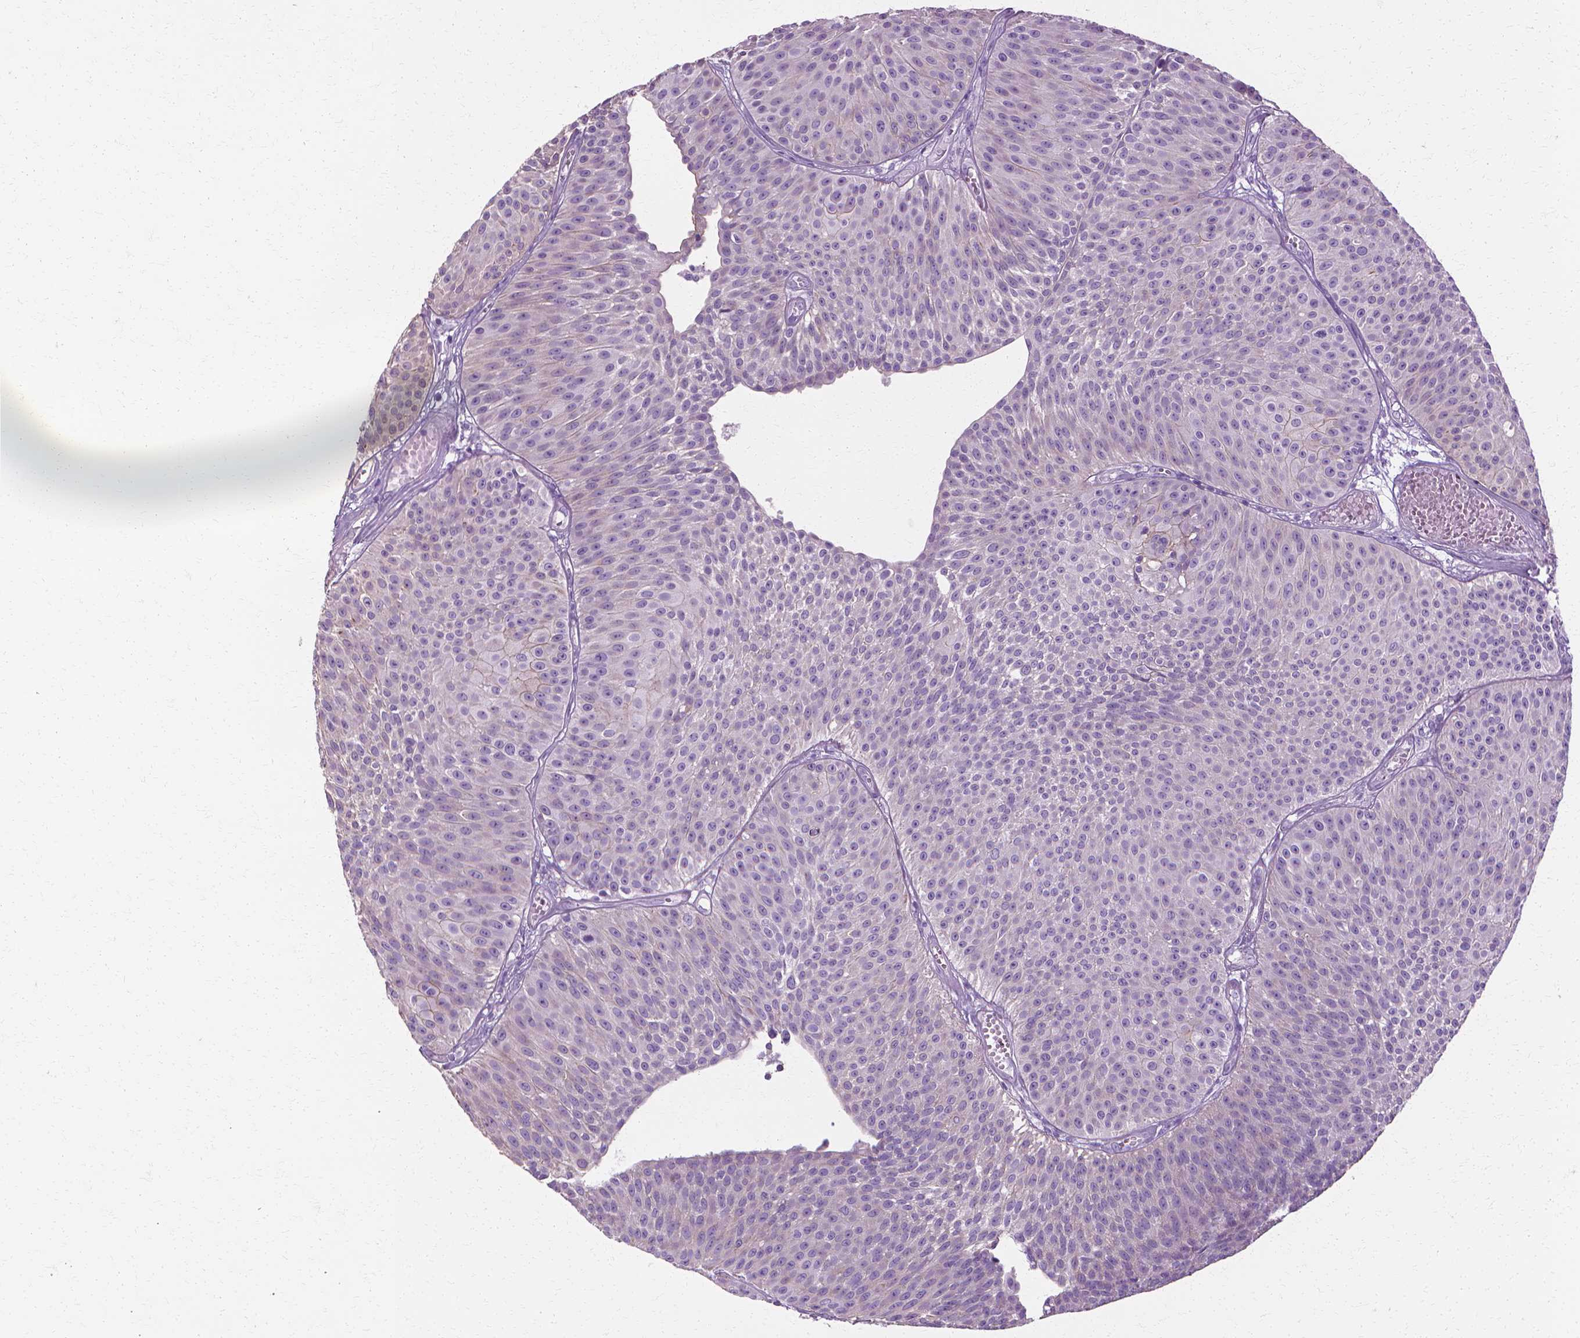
{"staining": {"intensity": "negative", "quantity": "none", "location": "none"}, "tissue": "urothelial cancer", "cell_type": "Tumor cells", "image_type": "cancer", "snomed": [{"axis": "morphology", "description": "Urothelial carcinoma, Low grade"}, {"axis": "topography", "description": "Urinary bladder"}], "caption": "Immunohistochemical staining of human low-grade urothelial carcinoma displays no significant staining in tumor cells.", "gene": "CFAP157", "patient": {"sex": "male", "age": 63}}